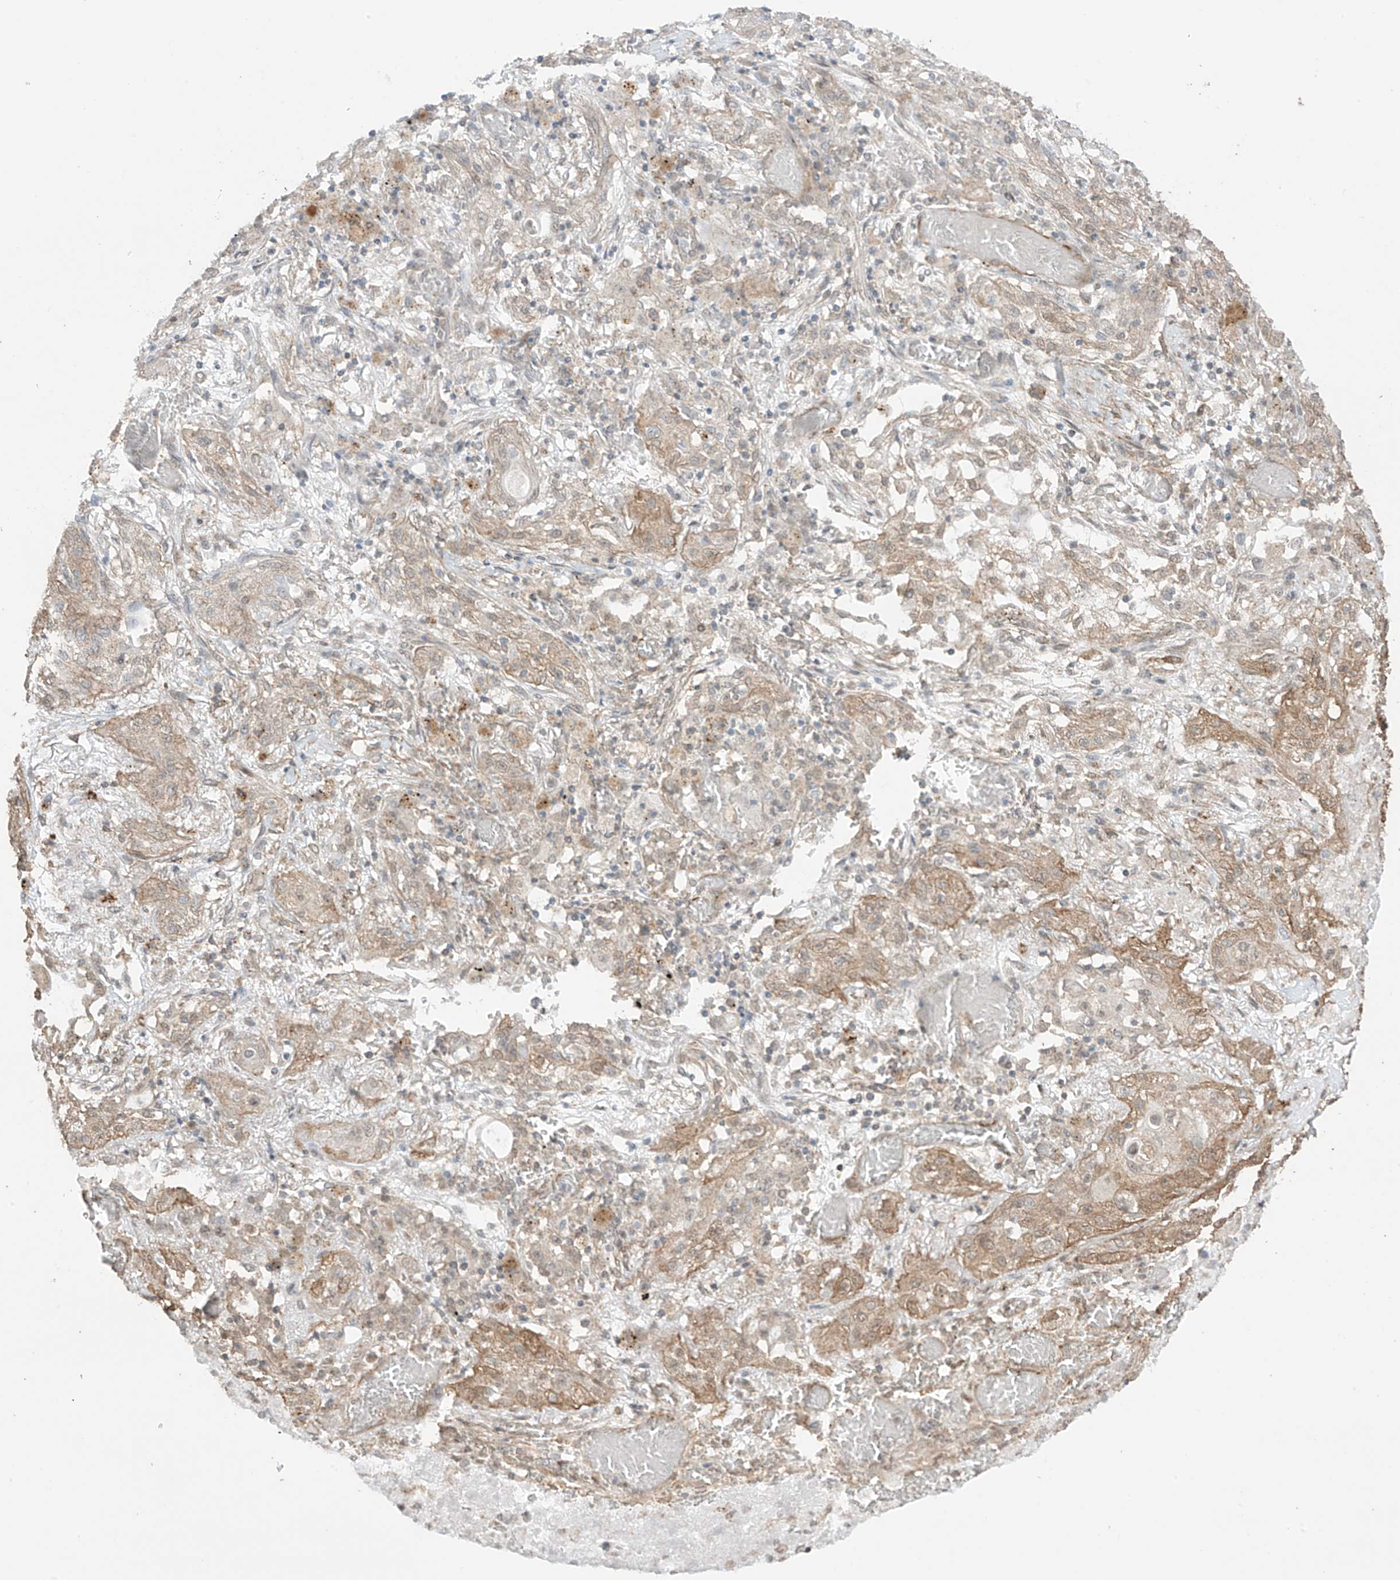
{"staining": {"intensity": "weak", "quantity": ">75%", "location": "cytoplasmic/membranous,nuclear"}, "tissue": "lung cancer", "cell_type": "Tumor cells", "image_type": "cancer", "snomed": [{"axis": "morphology", "description": "Squamous cell carcinoma, NOS"}, {"axis": "topography", "description": "Lung"}], "caption": "Lung cancer (squamous cell carcinoma) tissue reveals weak cytoplasmic/membranous and nuclear expression in approximately >75% of tumor cells, visualized by immunohistochemistry.", "gene": "TTLL5", "patient": {"sex": "female", "age": 47}}